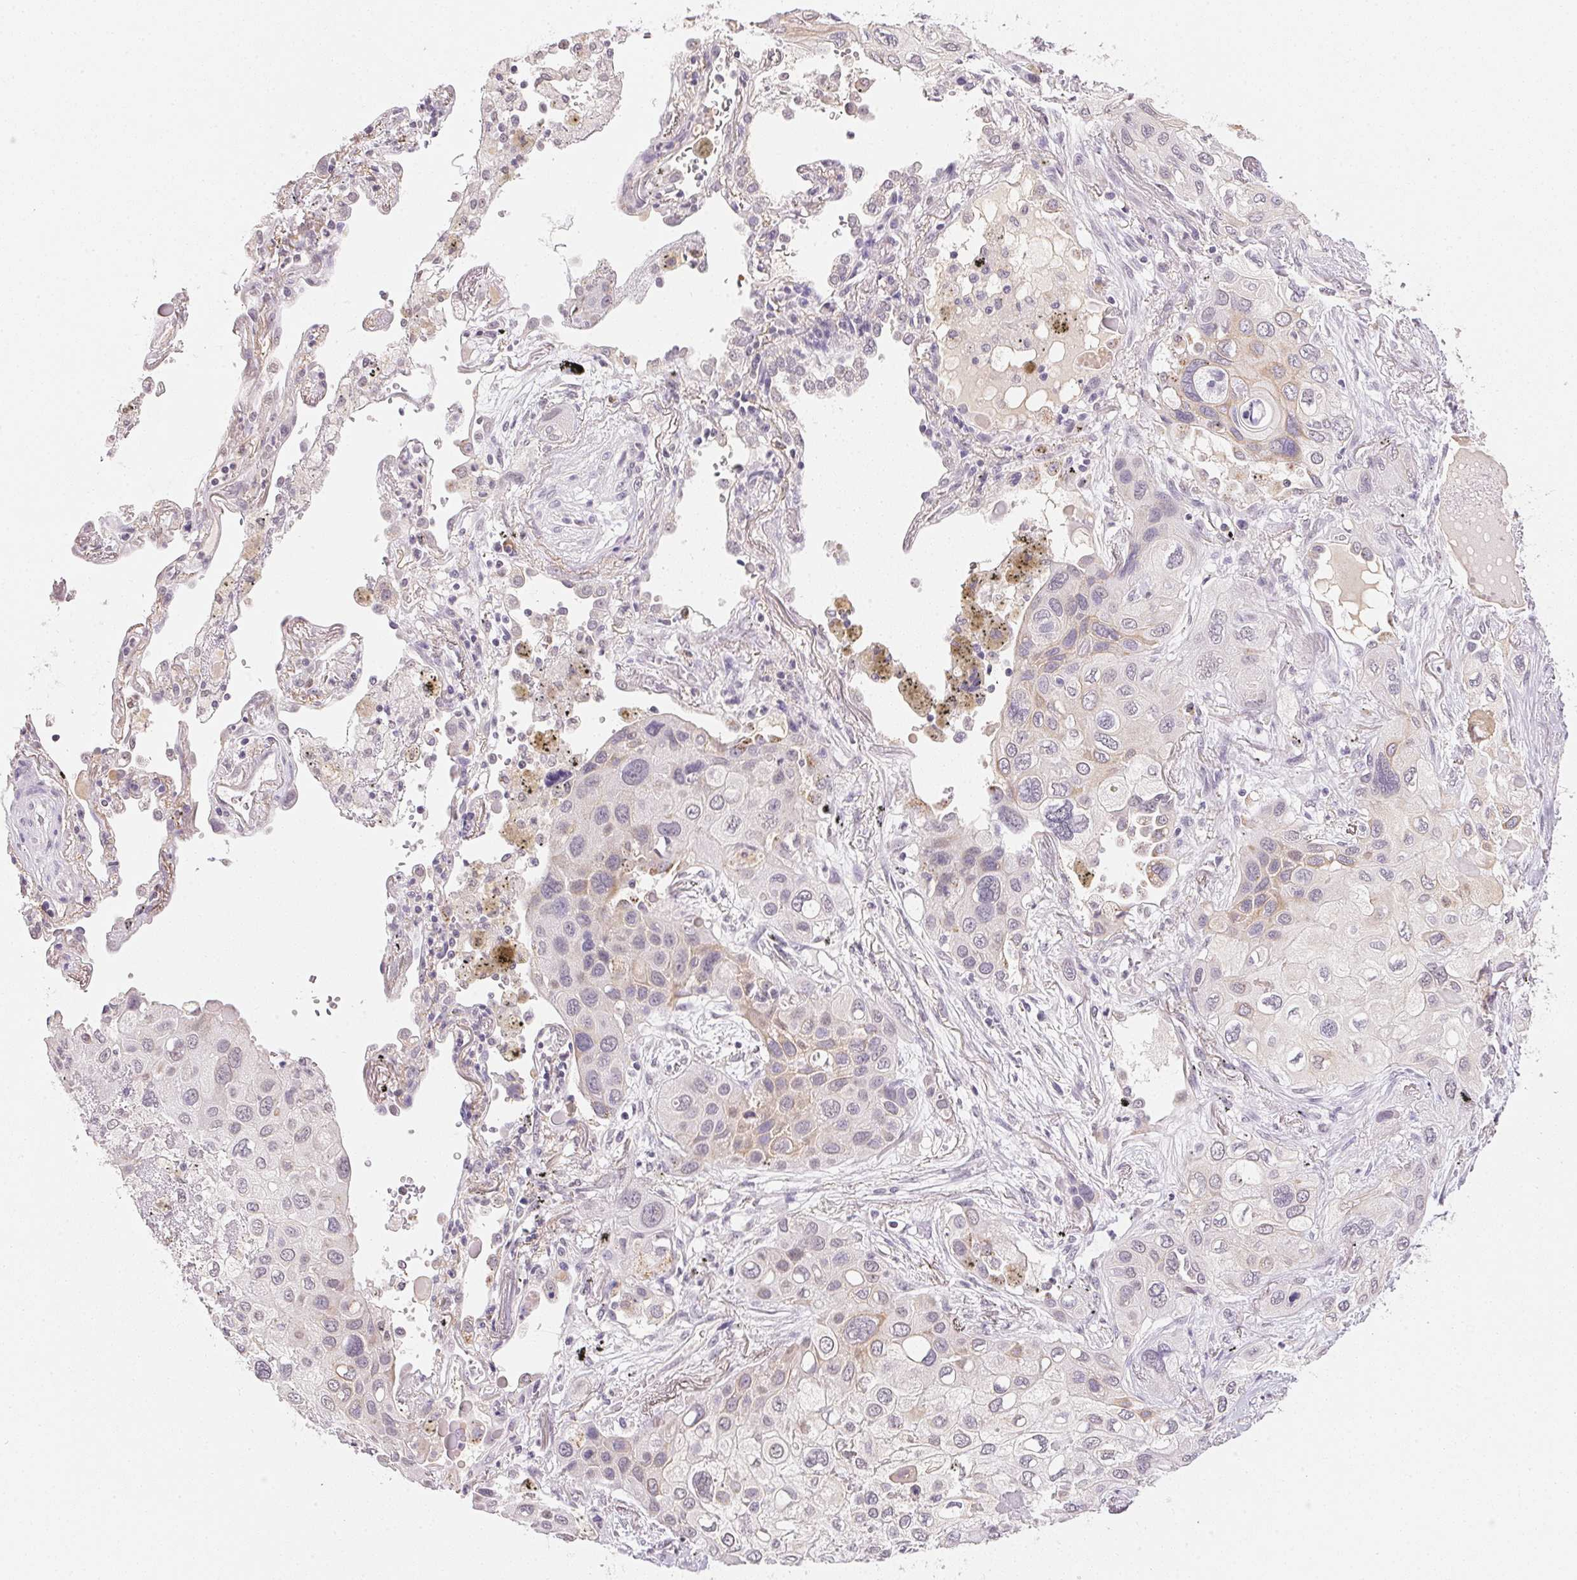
{"staining": {"intensity": "weak", "quantity": "<25%", "location": "cytoplasmic/membranous"}, "tissue": "lung cancer", "cell_type": "Tumor cells", "image_type": "cancer", "snomed": [{"axis": "morphology", "description": "Squamous cell carcinoma, NOS"}, {"axis": "morphology", "description": "Squamous cell carcinoma, metastatic, NOS"}, {"axis": "topography", "description": "Lung"}], "caption": "Tumor cells show no significant protein positivity in lung cancer (squamous cell carcinoma). (DAB IHC visualized using brightfield microscopy, high magnification).", "gene": "FNDC4", "patient": {"sex": "male", "age": 59}}